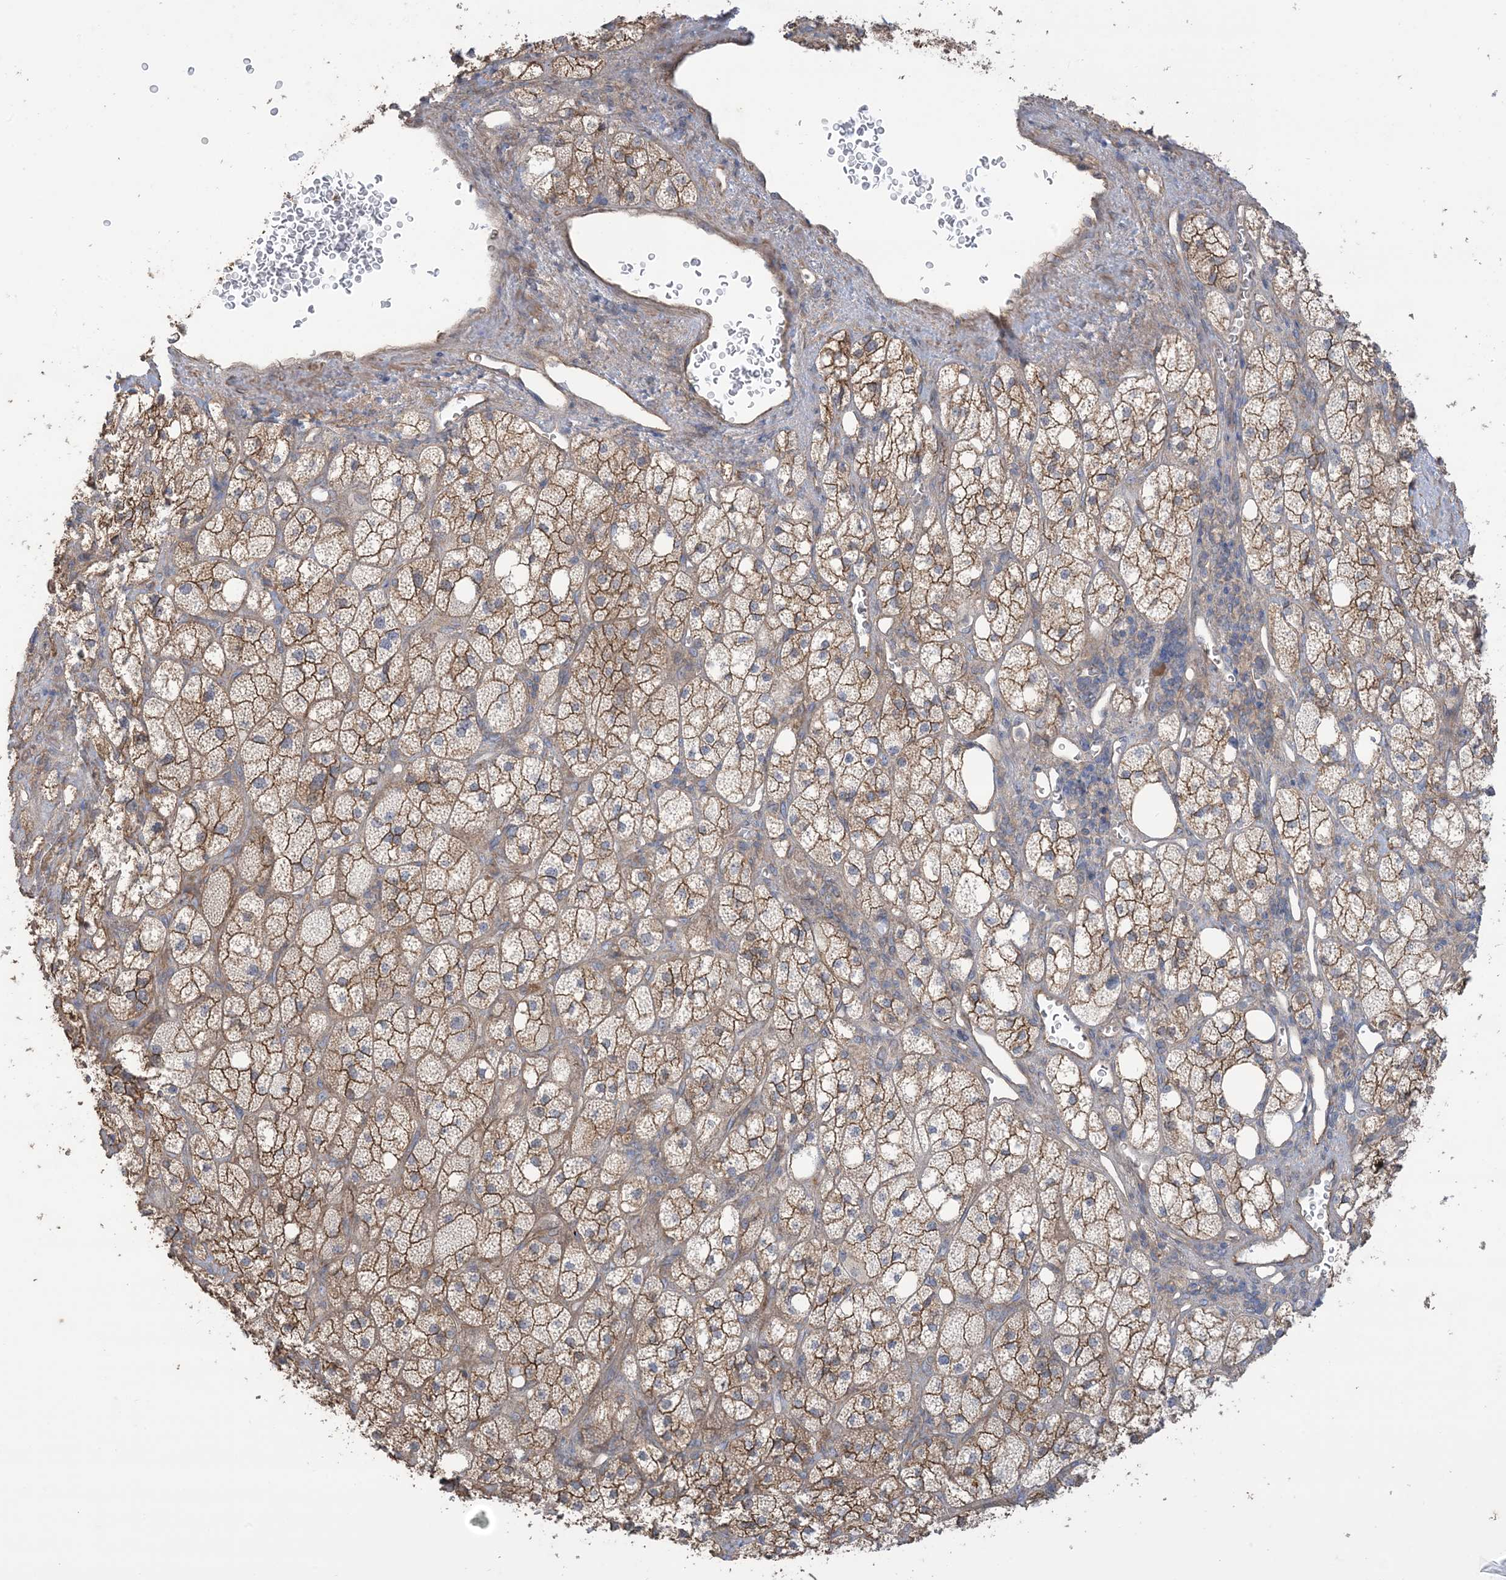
{"staining": {"intensity": "strong", "quantity": ">75%", "location": "cytoplasmic/membranous"}, "tissue": "adrenal gland", "cell_type": "Glandular cells", "image_type": "normal", "snomed": [{"axis": "morphology", "description": "Normal tissue, NOS"}, {"axis": "topography", "description": "Adrenal gland"}], "caption": "Protein staining demonstrates strong cytoplasmic/membranous positivity in about >75% of glandular cells in unremarkable adrenal gland.", "gene": "CCNY", "patient": {"sex": "male", "age": 61}}